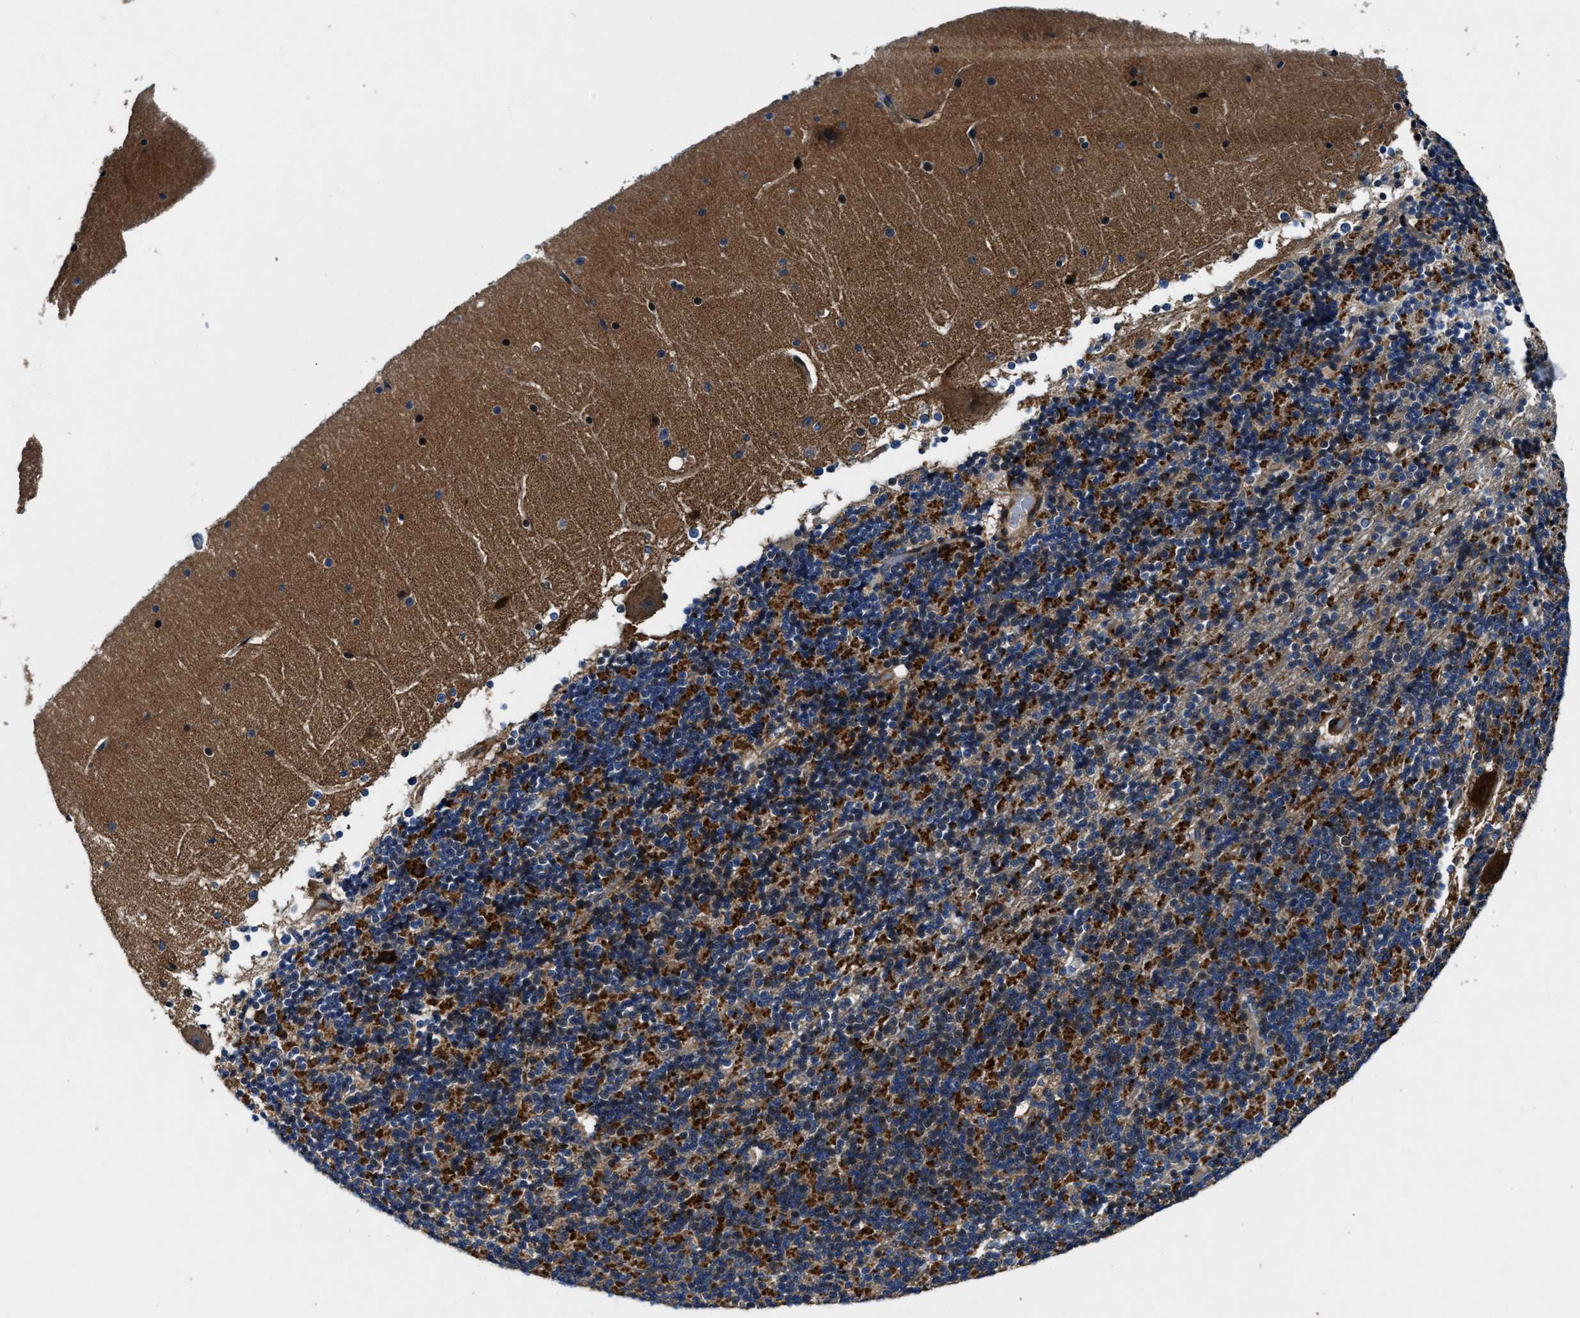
{"staining": {"intensity": "moderate", "quantity": "25%-75%", "location": "cytoplasmic/membranous"}, "tissue": "cerebellum", "cell_type": "Cells in granular layer", "image_type": "normal", "snomed": [{"axis": "morphology", "description": "Normal tissue, NOS"}, {"axis": "topography", "description": "Cerebellum"}], "caption": "Moderate cytoplasmic/membranous positivity is seen in approximately 25%-75% of cells in granular layer in unremarkable cerebellum. (IHC, brightfield microscopy, high magnification).", "gene": "PTAR1", "patient": {"sex": "female", "age": 19}}